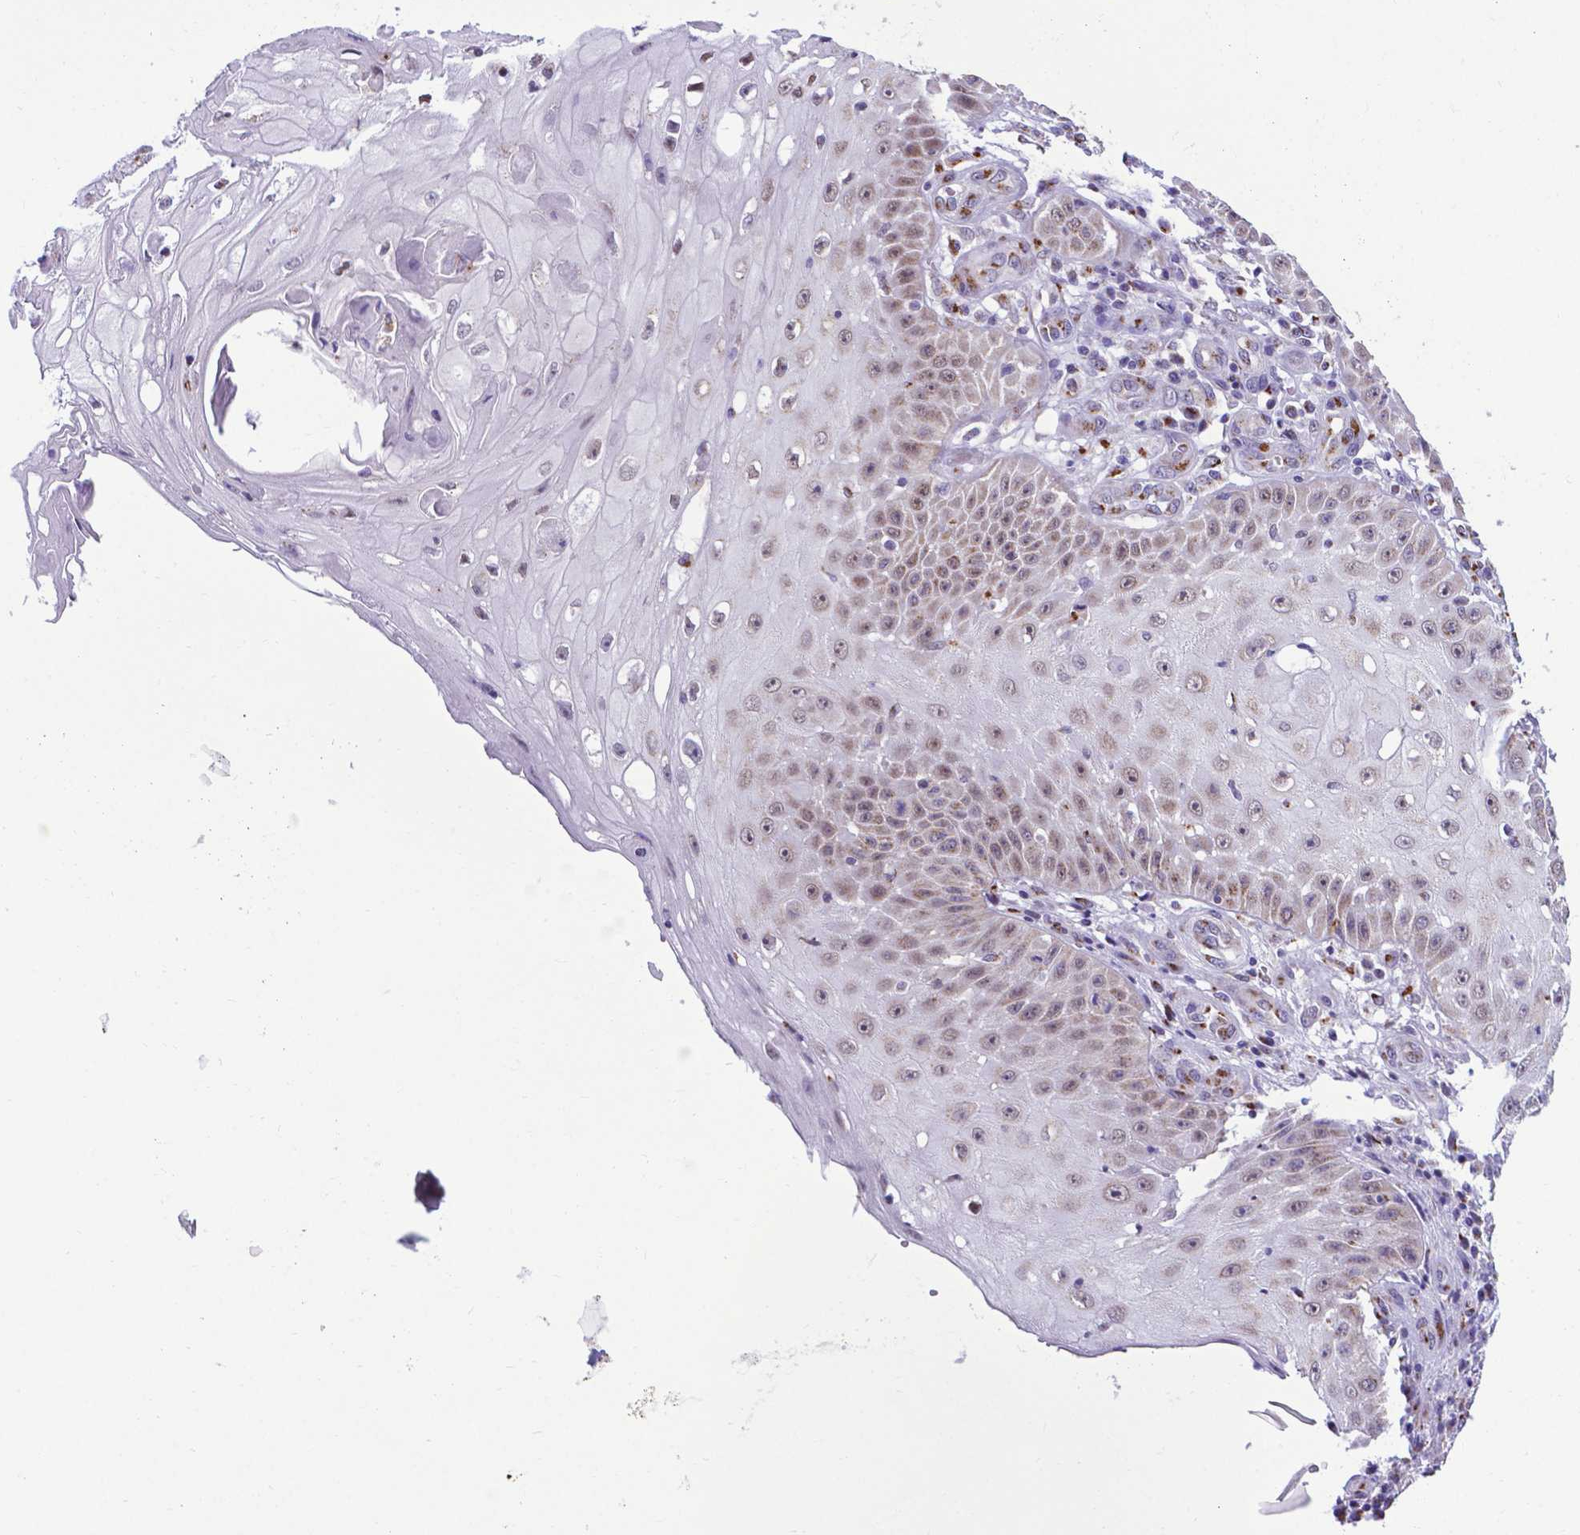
{"staining": {"intensity": "weak", "quantity": "25%-75%", "location": "nuclear"}, "tissue": "skin cancer", "cell_type": "Tumor cells", "image_type": "cancer", "snomed": [{"axis": "morphology", "description": "Squamous cell carcinoma, NOS"}, {"axis": "topography", "description": "Skin"}], "caption": "An immunohistochemistry image of tumor tissue is shown. Protein staining in brown labels weak nuclear positivity in skin squamous cell carcinoma within tumor cells. The staining is performed using DAB (3,3'-diaminobenzidine) brown chromogen to label protein expression. The nuclei are counter-stained blue using hematoxylin.", "gene": "MRPL10", "patient": {"sex": "male", "age": 70}}